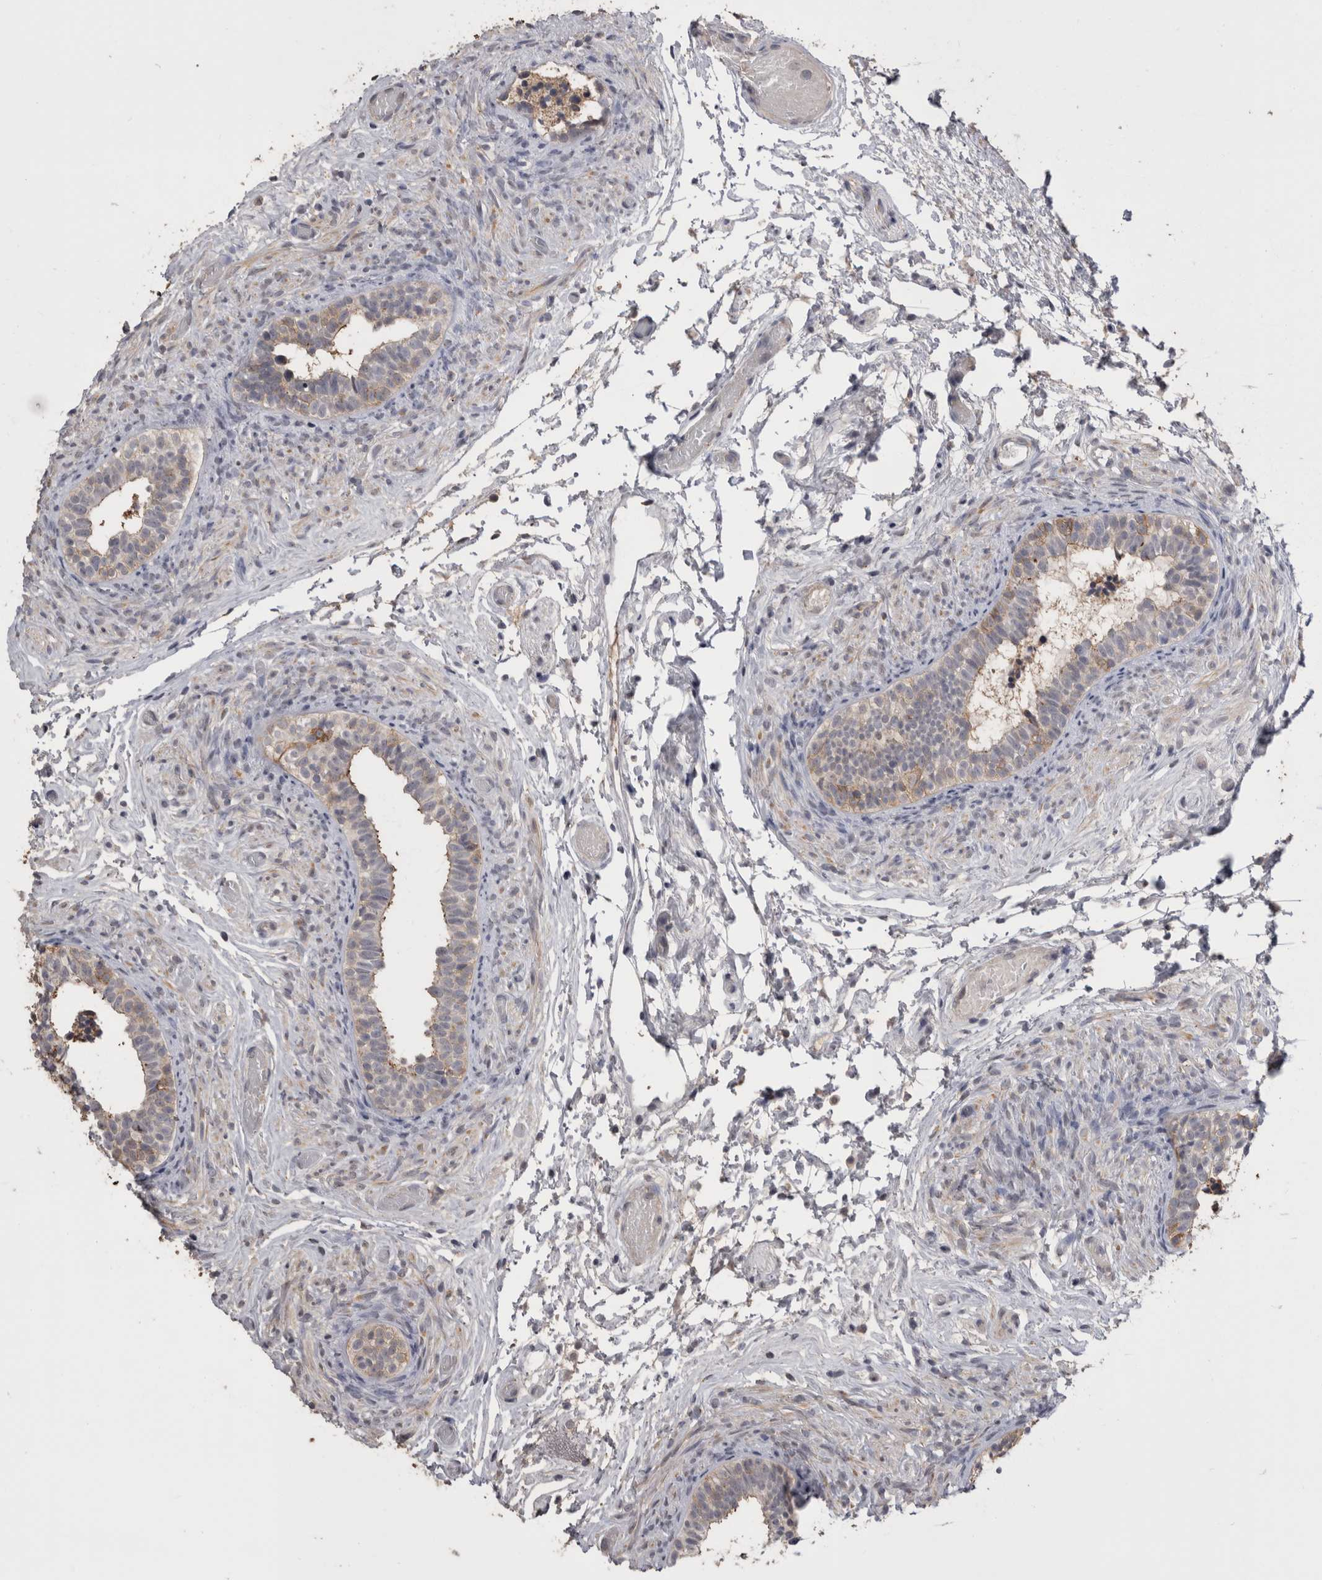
{"staining": {"intensity": "strong", "quantity": "25%-75%", "location": "cytoplasmic/membranous"}, "tissue": "epididymis", "cell_type": "Glandular cells", "image_type": "normal", "snomed": [{"axis": "morphology", "description": "Normal tissue, NOS"}, {"axis": "topography", "description": "Epididymis"}], "caption": "Epididymis stained with IHC reveals strong cytoplasmic/membranous positivity in about 25%-75% of glandular cells.", "gene": "ANXA13", "patient": {"sex": "male", "age": 5}}